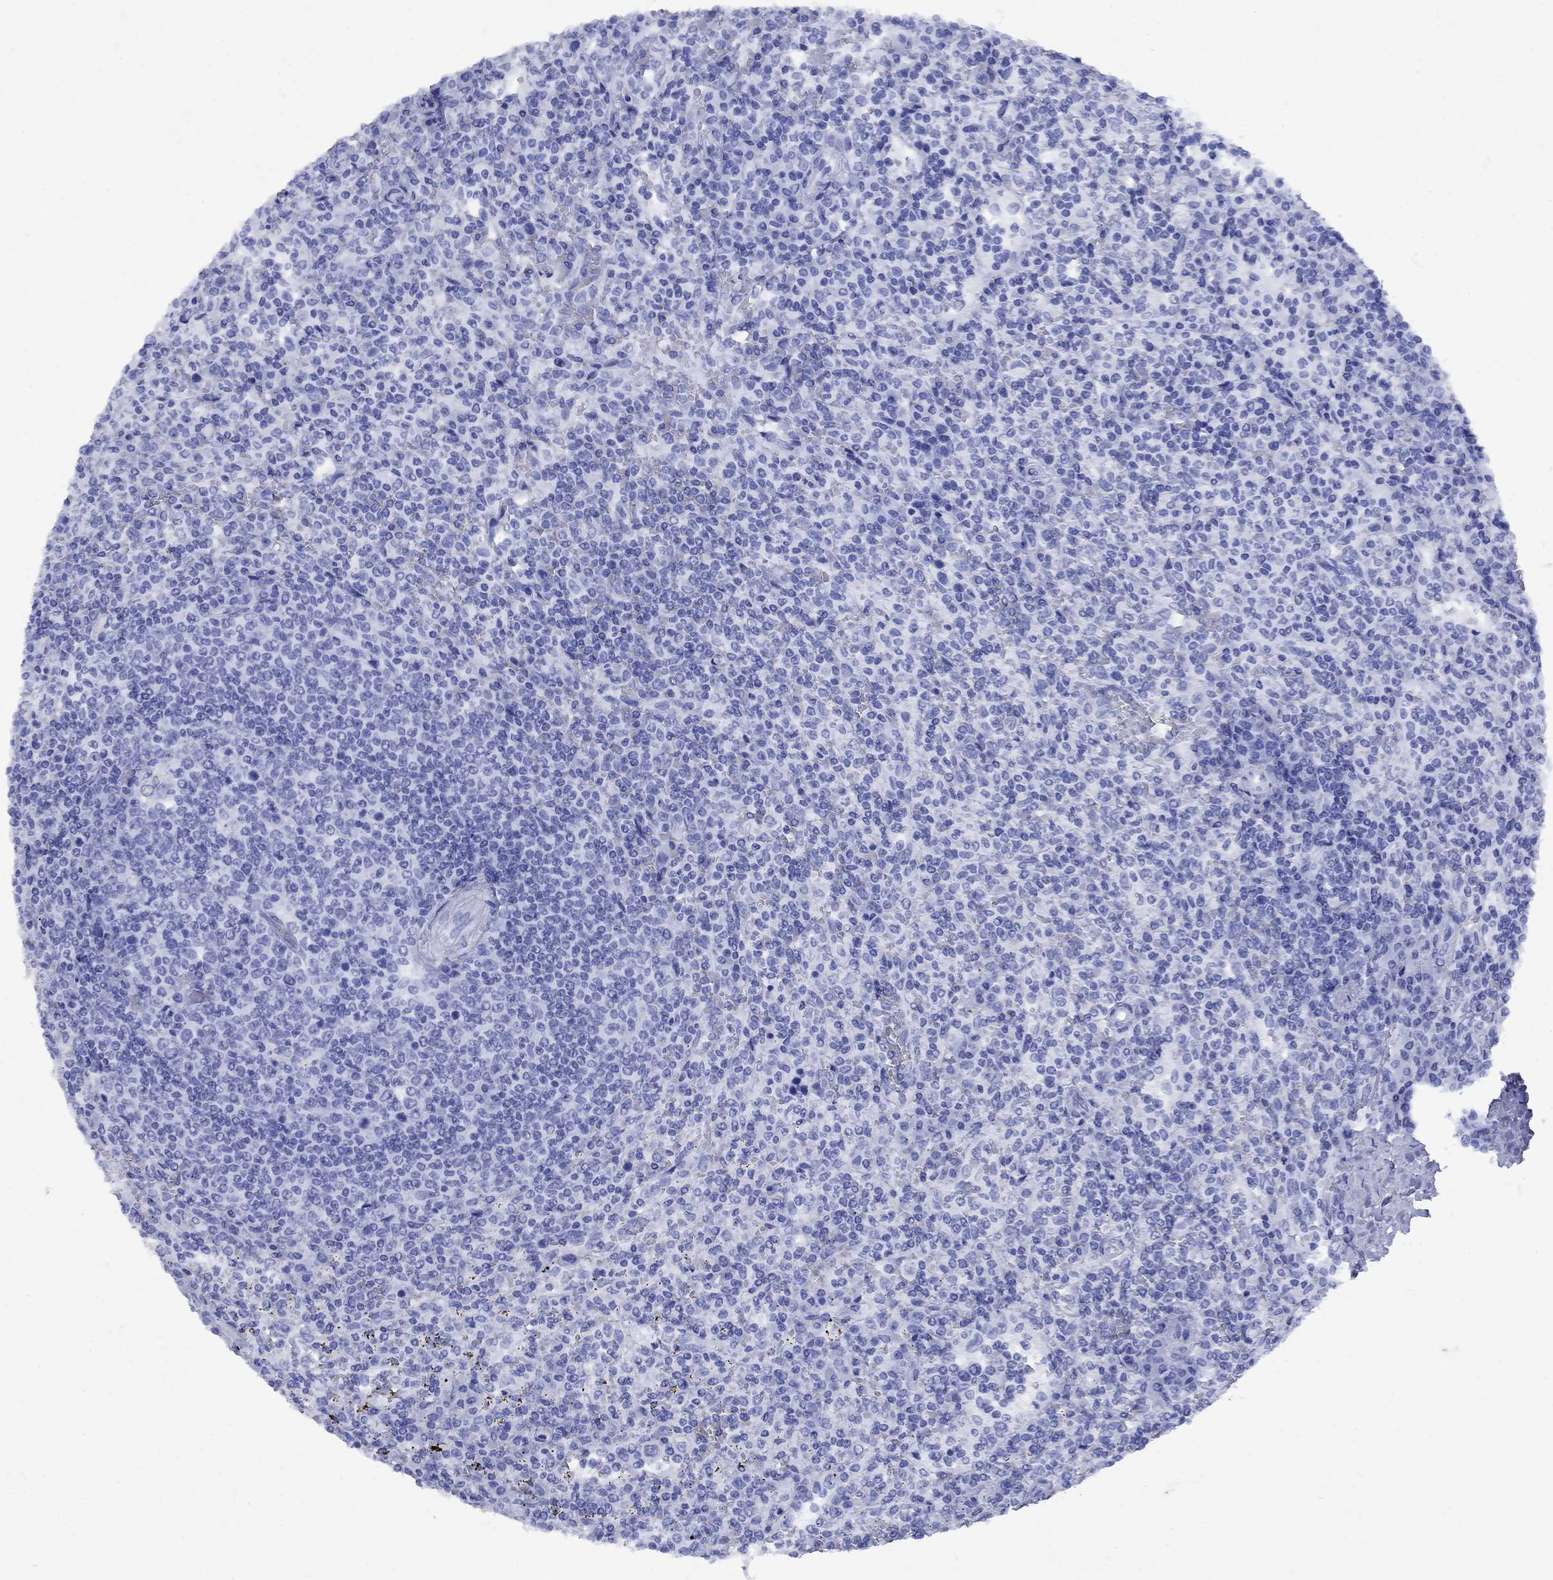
{"staining": {"intensity": "negative", "quantity": "none", "location": "none"}, "tissue": "lymphoma", "cell_type": "Tumor cells", "image_type": "cancer", "snomed": [{"axis": "morphology", "description": "Malignant lymphoma, non-Hodgkin's type, Low grade"}, {"axis": "topography", "description": "Spleen"}], "caption": "IHC photomicrograph of neoplastic tissue: malignant lymphoma, non-Hodgkin's type (low-grade) stained with DAB (3,3'-diaminobenzidine) demonstrates no significant protein positivity in tumor cells. The staining was performed using DAB to visualize the protein expression in brown, while the nuclei were stained in blue with hematoxylin (Magnification: 20x).", "gene": "CD1A", "patient": {"sex": "male", "age": 62}}